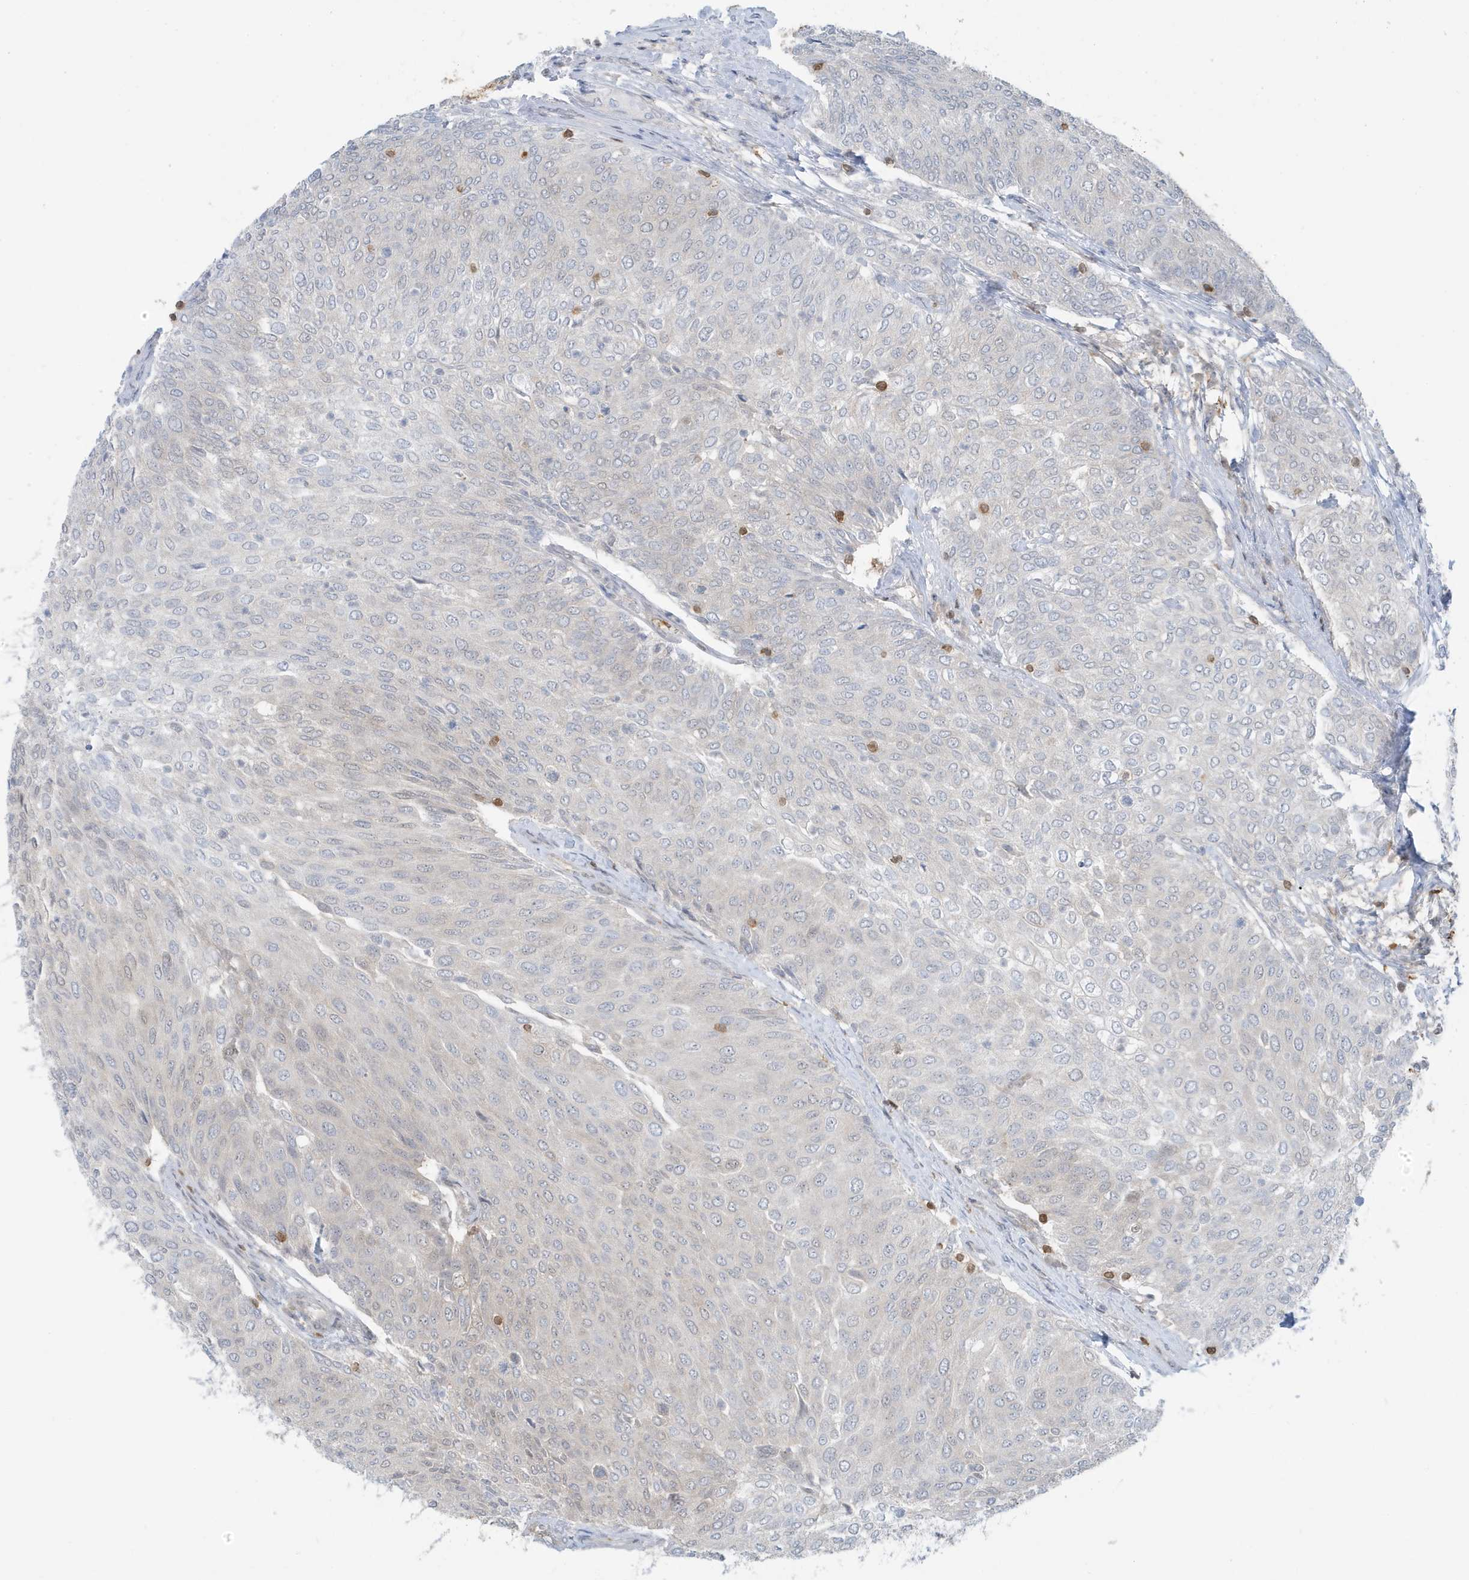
{"staining": {"intensity": "negative", "quantity": "none", "location": "none"}, "tissue": "urothelial cancer", "cell_type": "Tumor cells", "image_type": "cancer", "snomed": [{"axis": "morphology", "description": "Urothelial carcinoma, Low grade"}, {"axis": "topography", "description": "Urinary bladder"}], "caption": "Tumor cells are negative for protein expression in human low-grade urothelial carcinoma.", "gene": "OGA", "patient": {"sex": "female", "age": 79}}